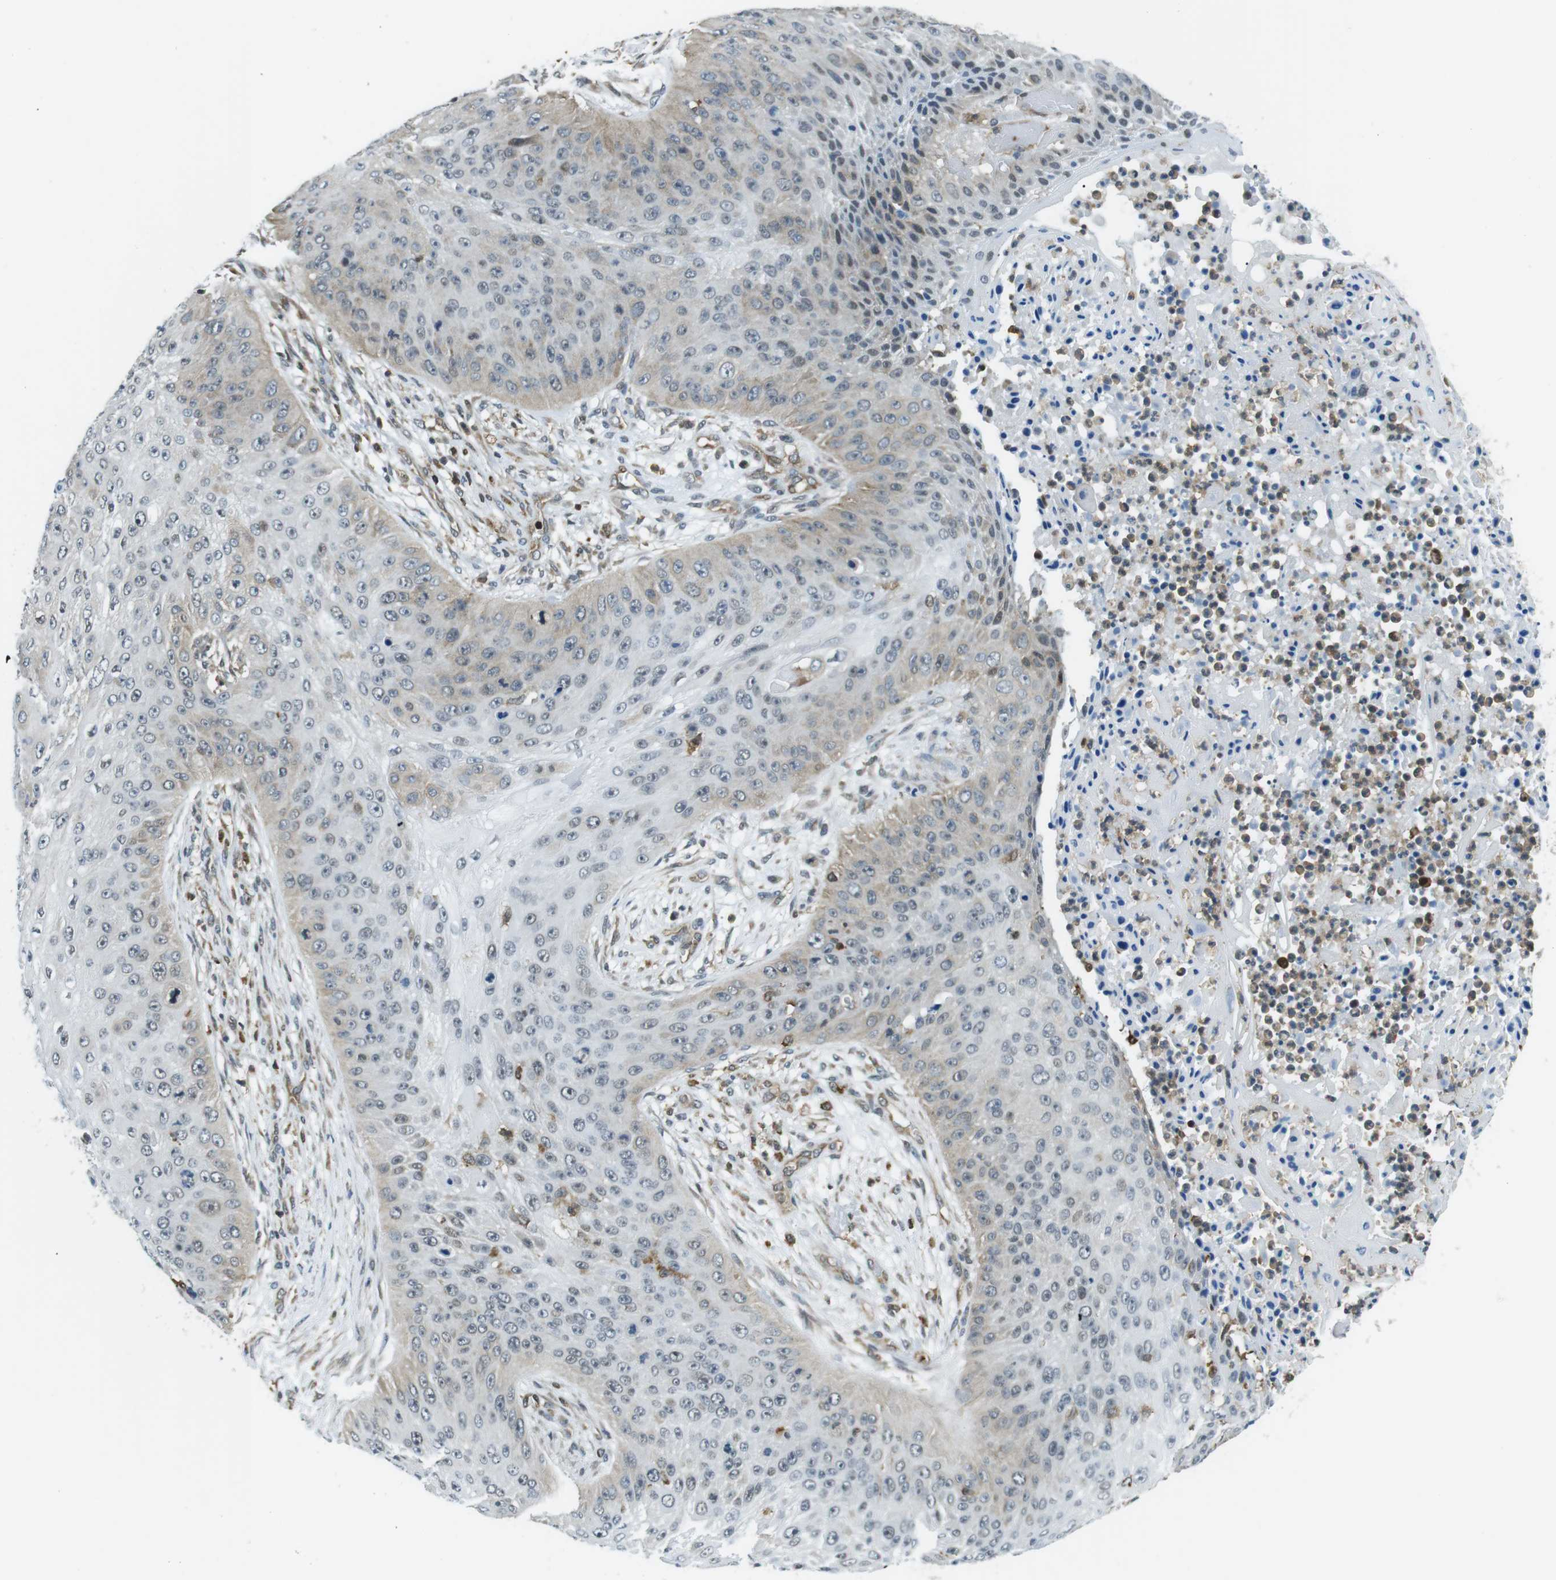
{"staining": {"intensity": "weak", "quantity": "<25%", "location": "cytoplasmic/membranous"}, "tissue": "skin cancer", "cell_type": "Tumor cells", "image_type": "cancer", "snomed": [{"axis": "morphology", "description": "Squamous cell carcinoma, NOS"}, {"axis": "topography", "description": "Skin"}], "caption": "A photomicrograph of human skin cancer is negative for staining in tumor cells.", "gene": "STK10", "patient": {"sex": "female", "age": 80}}